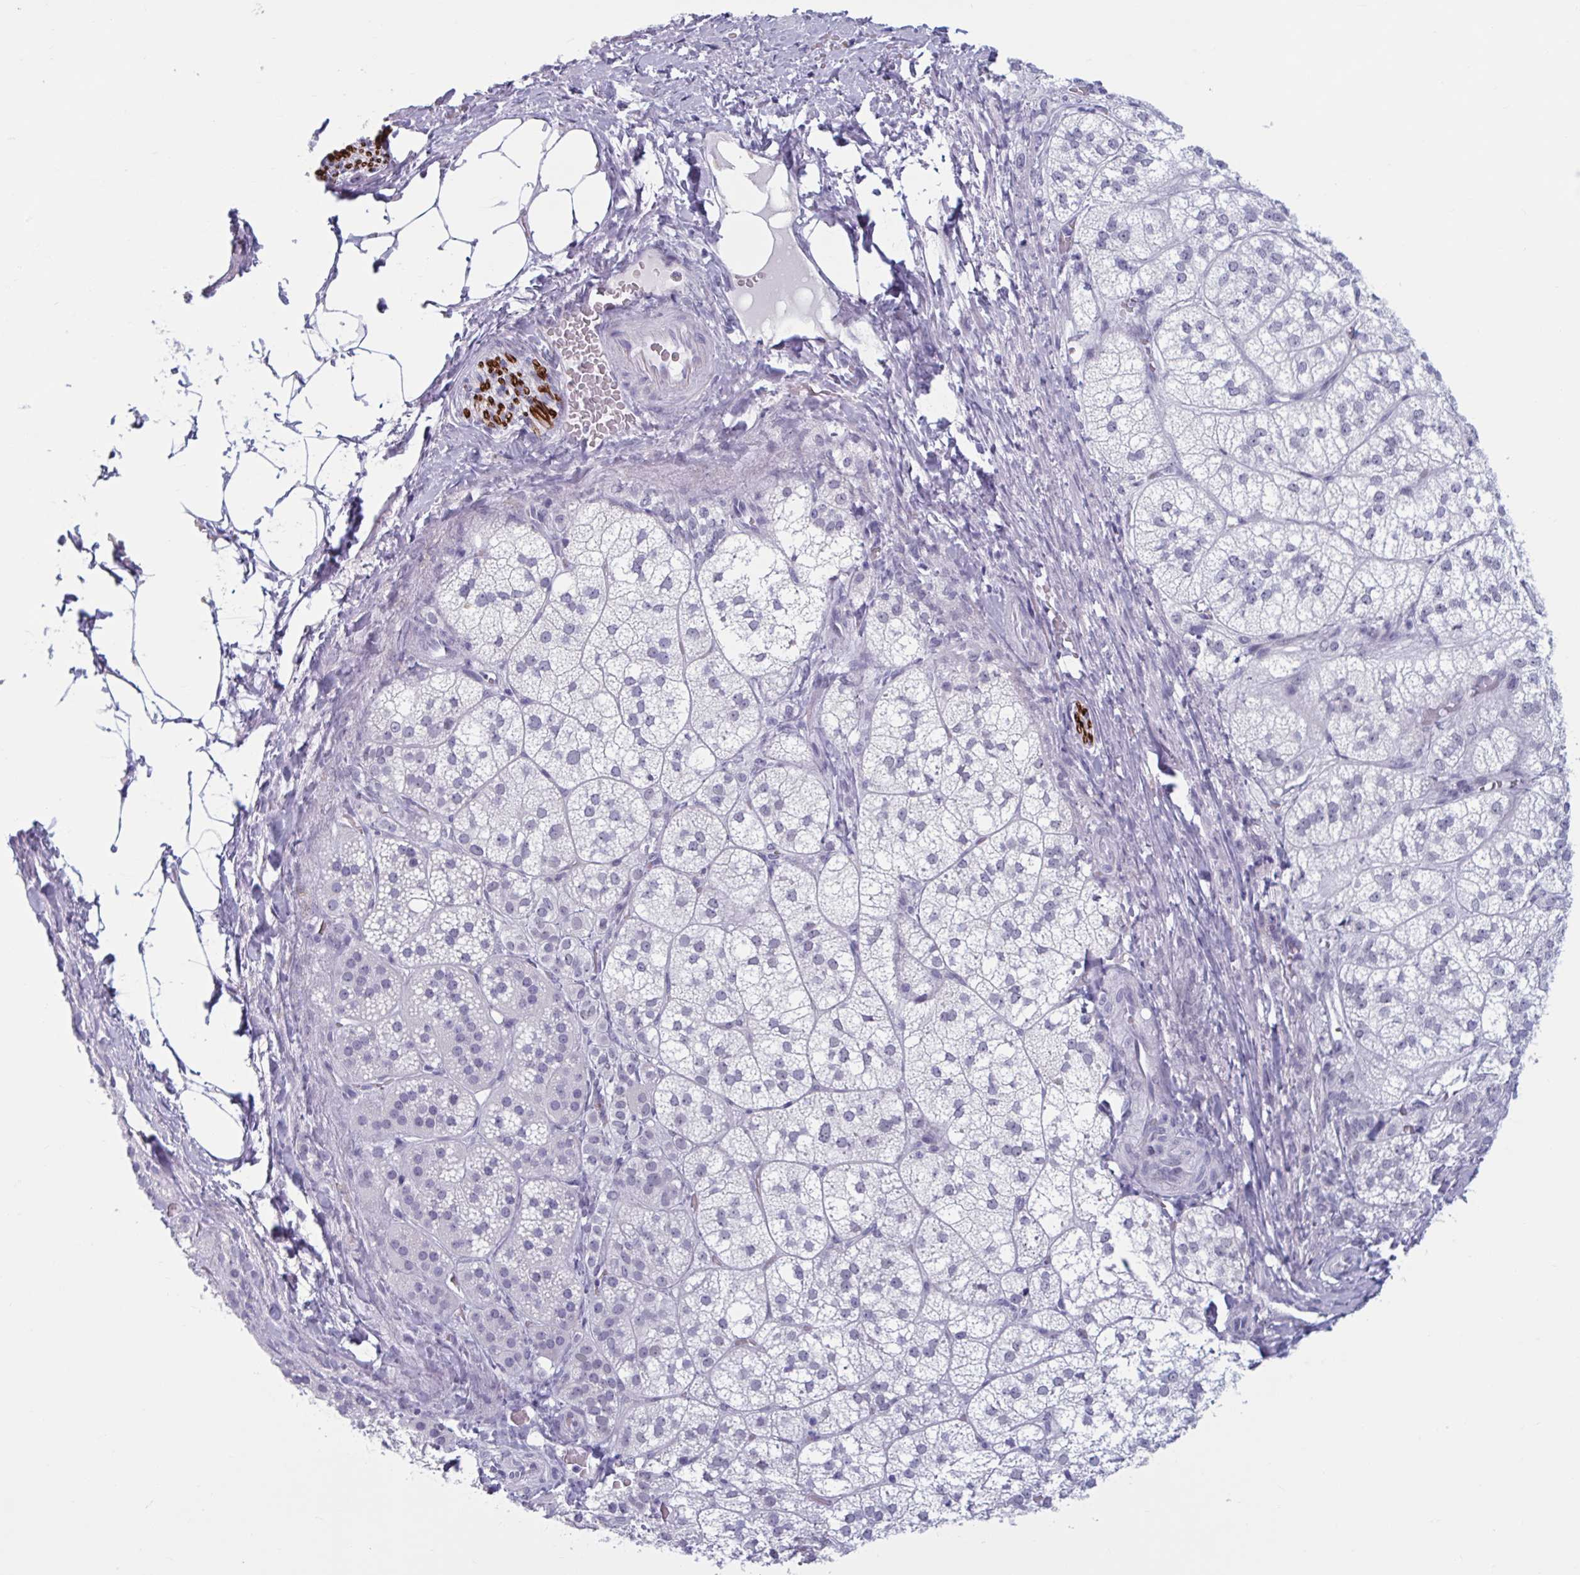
{"staining": {"intensity": "negative", "quantity": "none", "location": "none"}, "tissue": "adrenal gland", "cell_type": "Glandular cells", "image_type": "normal", "snomed": [{"axis": "morphology", "description": "Normal tissue, NOS"}, {"axis": "topography", "description": "Adrenal gland"}], "caption": "Benign adrenal gland was stained to show a protein in brown. There is no significant staining in glandular cells. (DAB immunohistochemistry (IHC), high magnification).", "gene": "MSMB", "patient": {"sex": "female", "age": 60}}